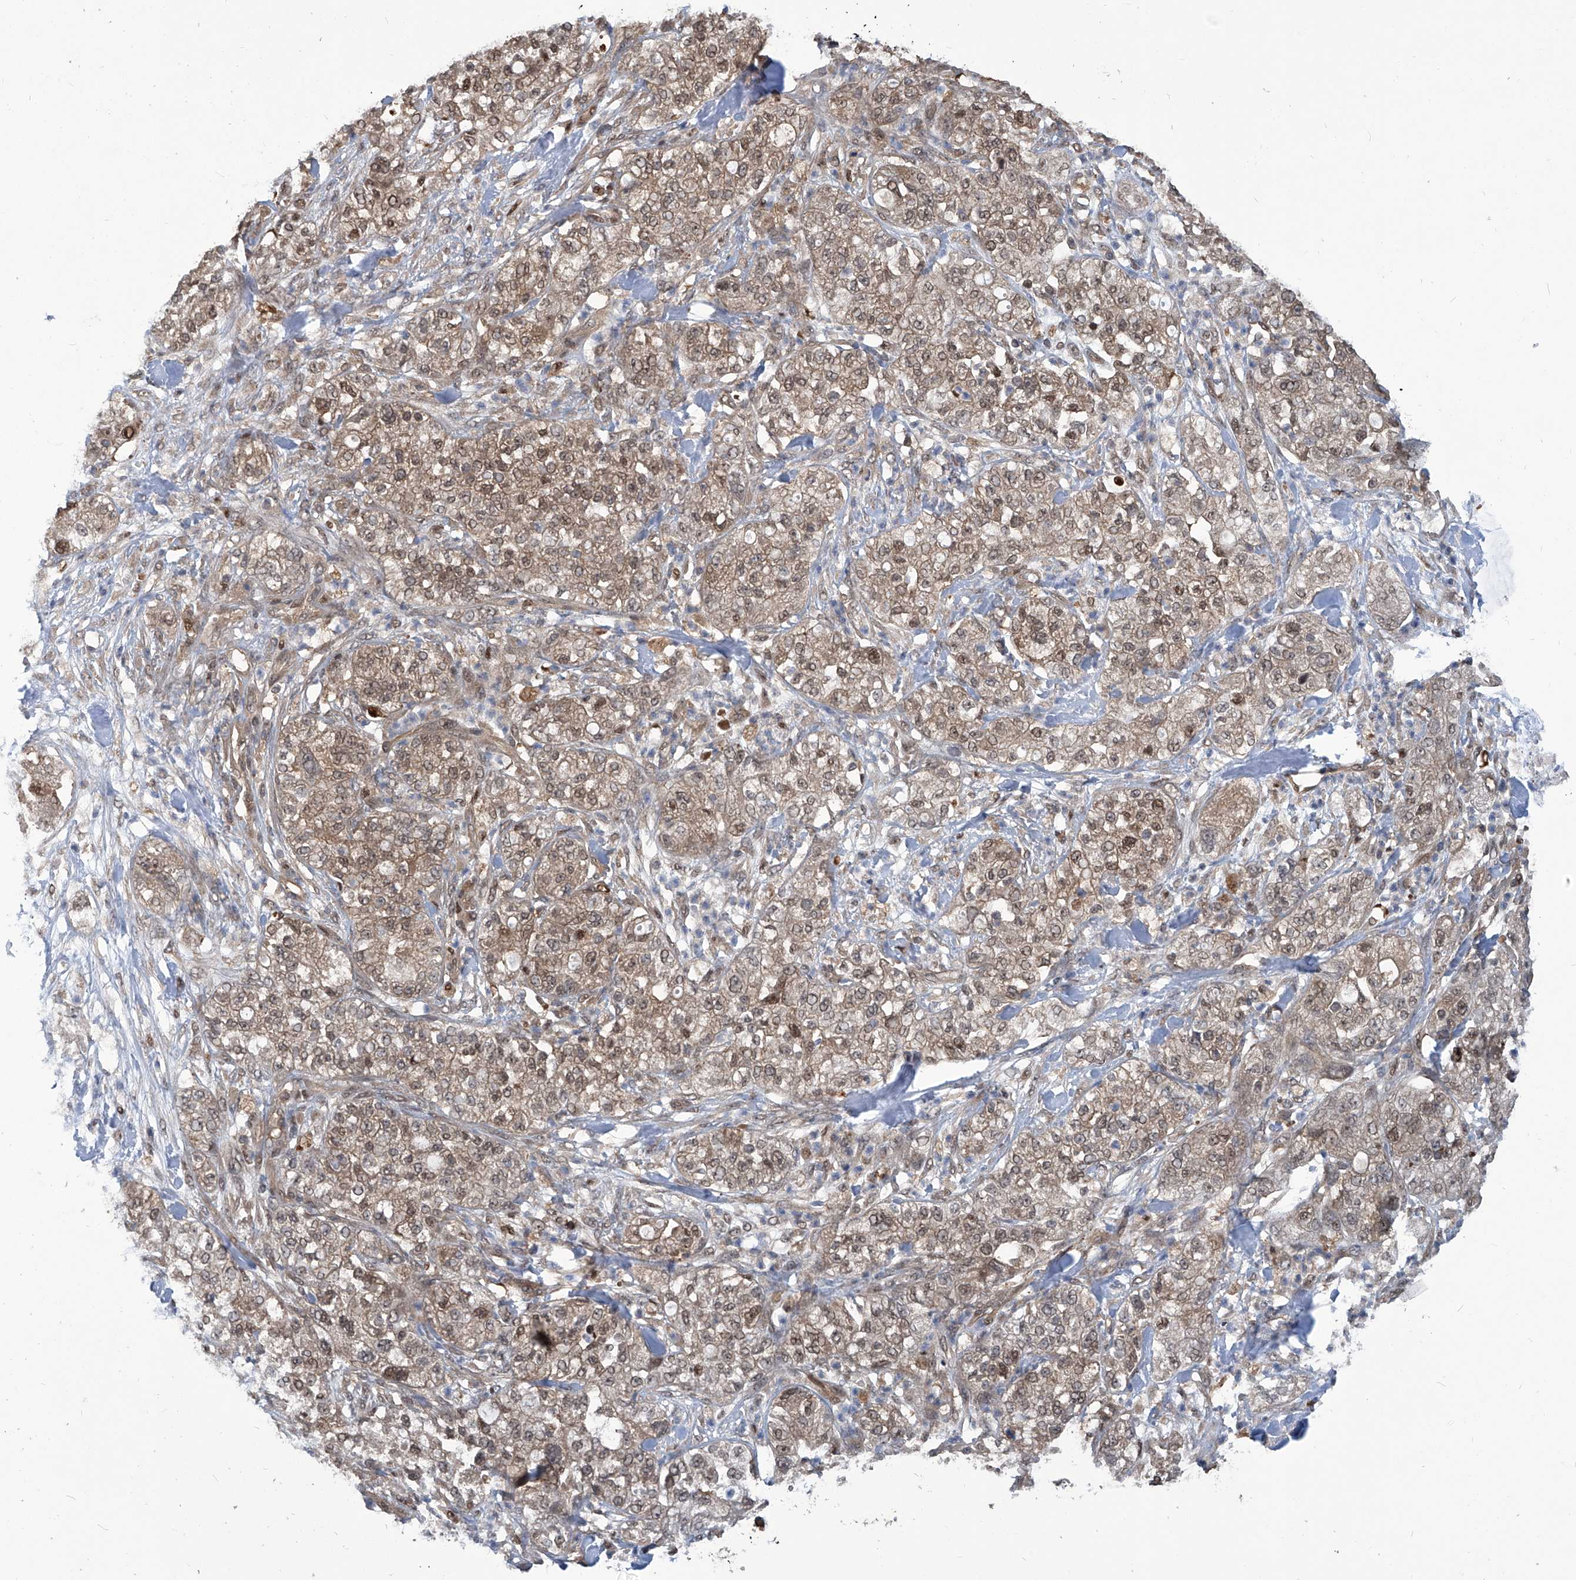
{"staining": {"intensity": "moderate", "quantity": ">75%", "location": "cytoplasmic/membranous,nuclear"}, "tissue": "pancreatic cancer", "cell_type": "Tumor cells", "image_type": "cancer", "snomed": [{"axis": "morphology", "description": "Adenocarcinoma, NOS"}, {"axis": "topography", "description": "Pancreas"}], "caption": "The micrograph demonstrates a brown stain indicating the presence of a protein in the cytoplasmic/membranous and nuclear of tumor cells in pancreatic cancer (adenocarcinoma).", "gene": "PSMB1", "patient": {"sex": "female", "age": 78}}